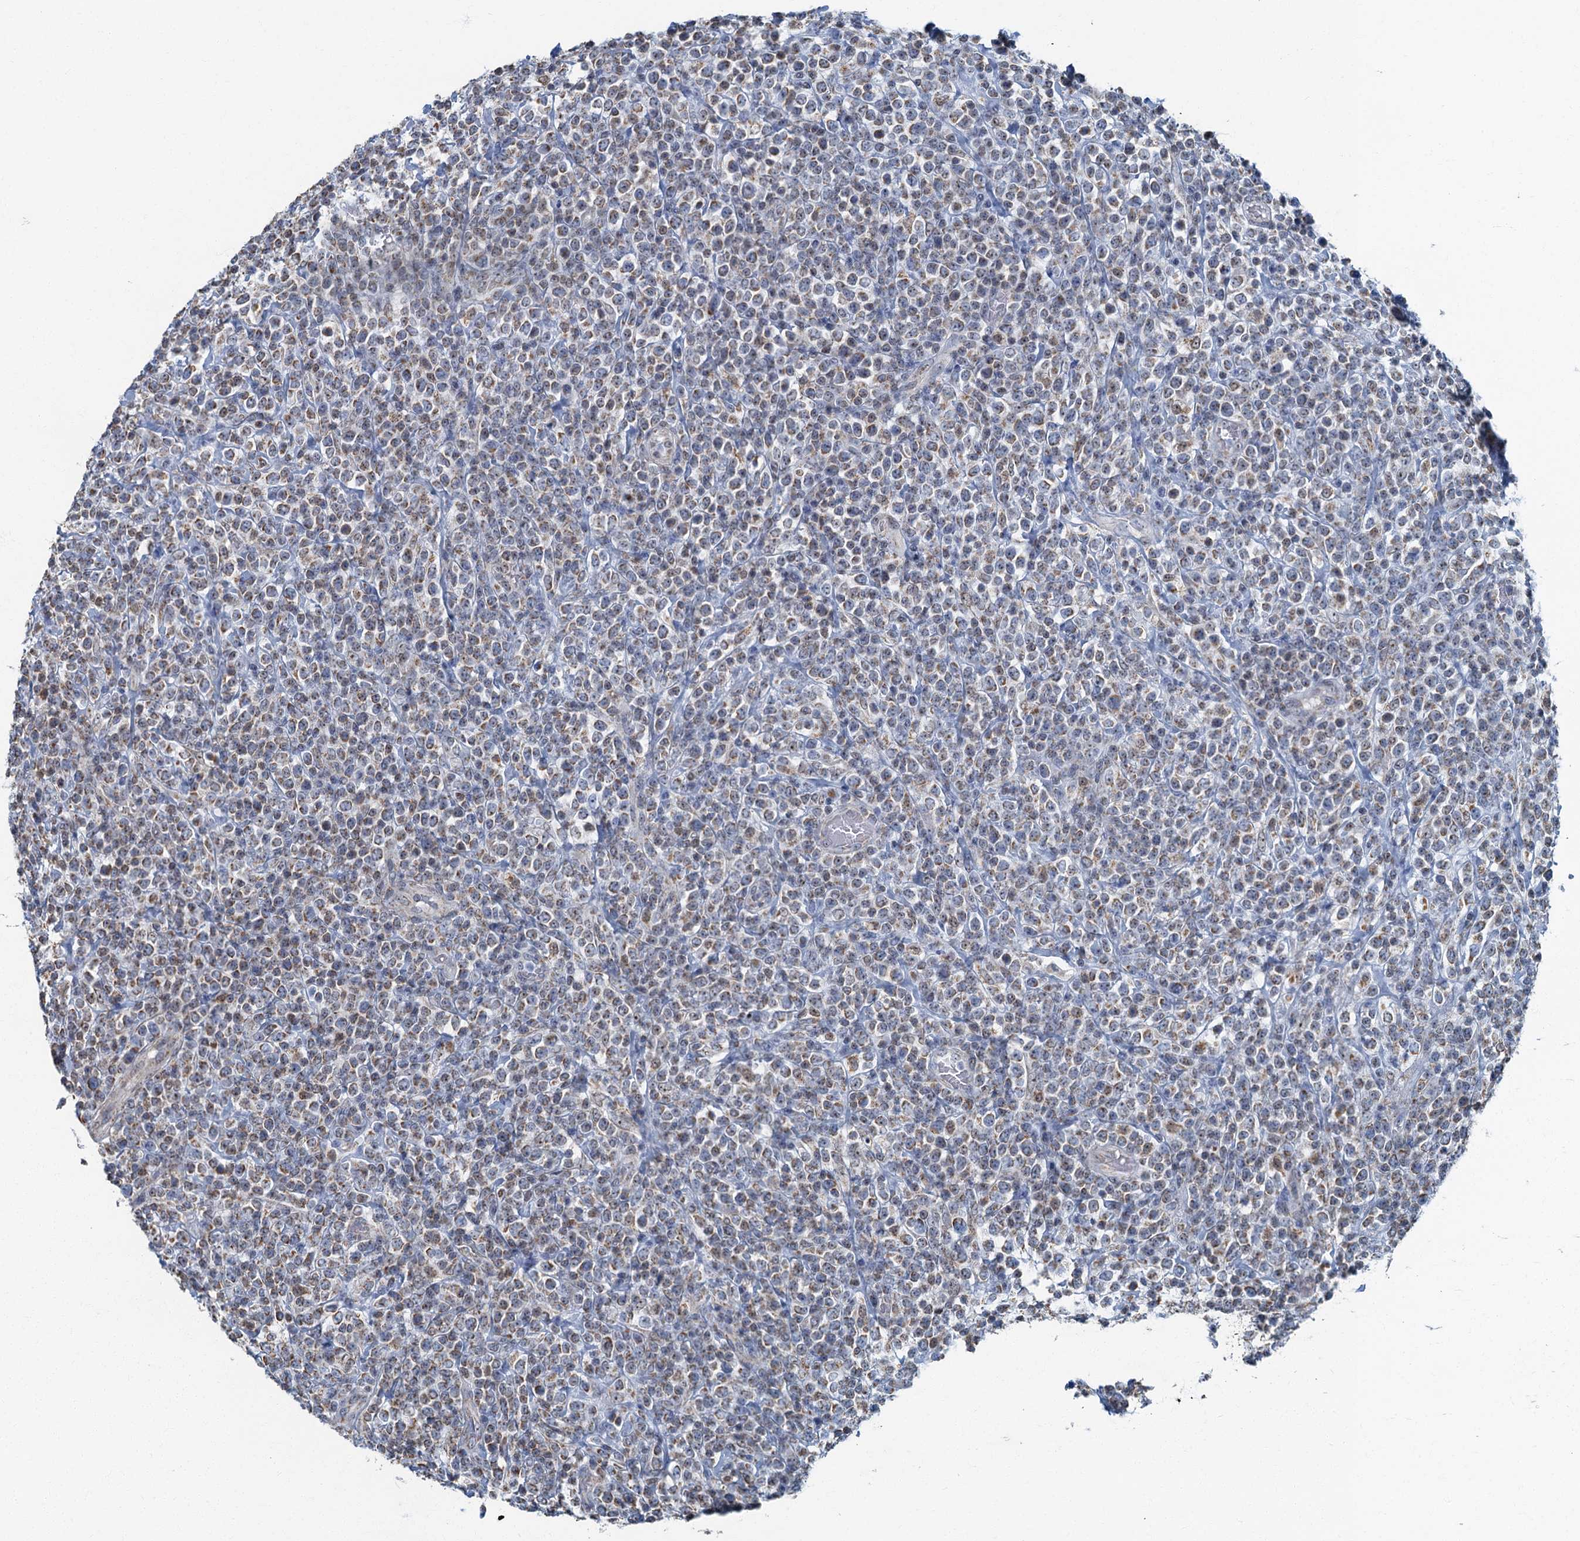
{"staining": {"intensity": "weak", "quantity": ">75%", "location": "cytoplasmic/membranous"}, "tissue": "lymphoma", "cell_type": "Tumor cells", "image_type": "cancer", "snomed": [{"axis": "morphology", "description": "Malignant lymphoma, non-Hodgkin's type, High grade"}, {"axis": "topography", "description": "Colon"}], "caption": "Human lymphoma stained with a brown dye displays weak cytoplasmic/membranous positive staining in approximately >75% of tumor cells.", "gene": "RAD9B", "patient": {"sex": "female", "age": 53}}